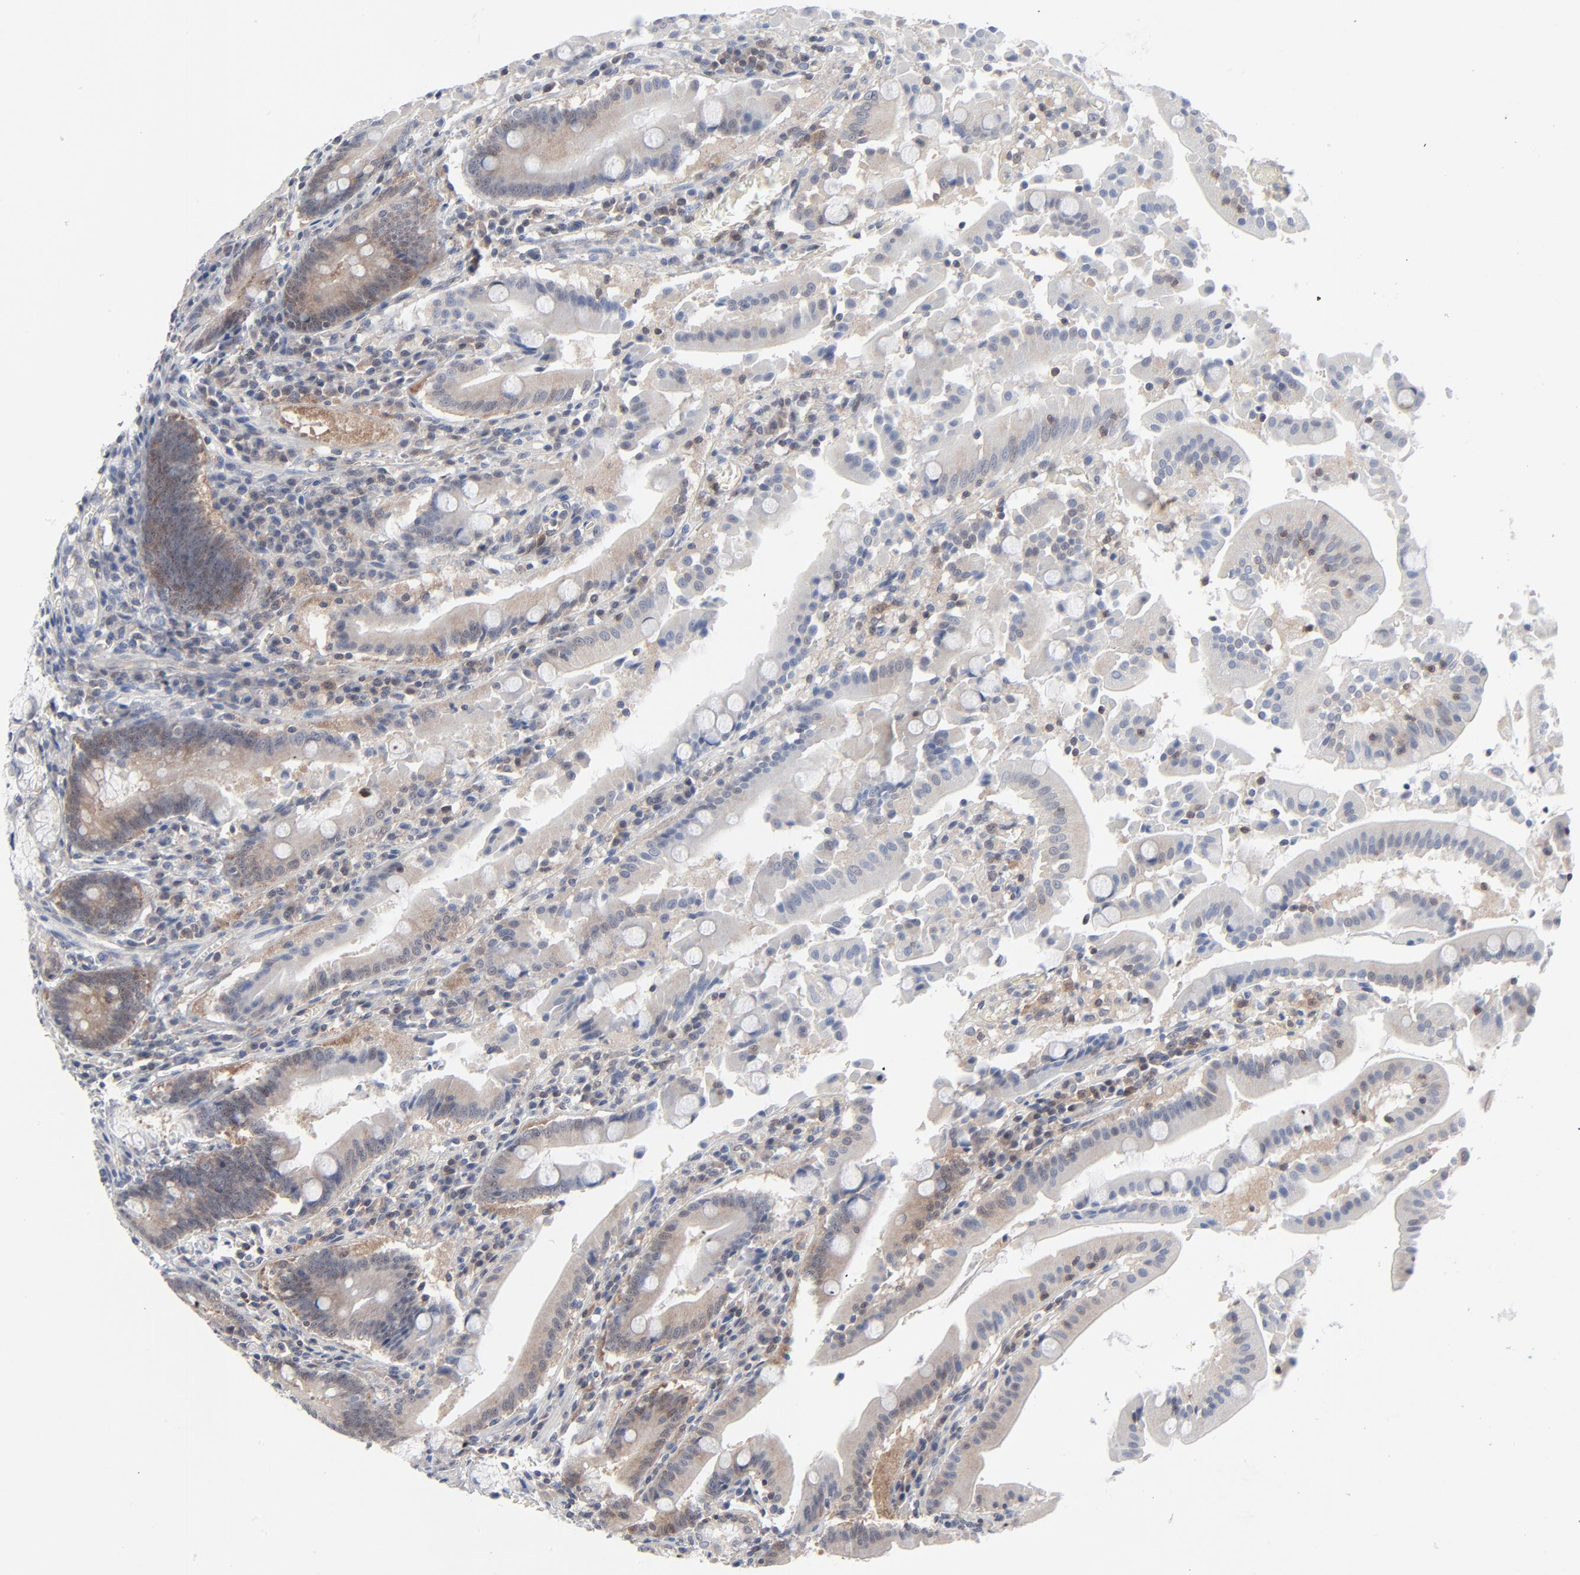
{"staining": {"intensity": "weak", "quantity": "25%-75%", "location": "cytoplasmic/membranous"}, "tissue": "stomach", "cell_type": "Glandular cells", "image_type": "normal", "snomed": [{"axis": "morphology", "description": "Normal tissue, NOS"}, {"axis": "topography", "description": "Stomach, lower"}], "caption": "Immunohistochemical staining of benign human stomach exhibits 25%-75% levels of weak cytoplasmic/membranous protein expression in about 25%-75% of glandular cells.", "gene": "RPS6KB1", "patient": {"sex": "male", "age": 56}}